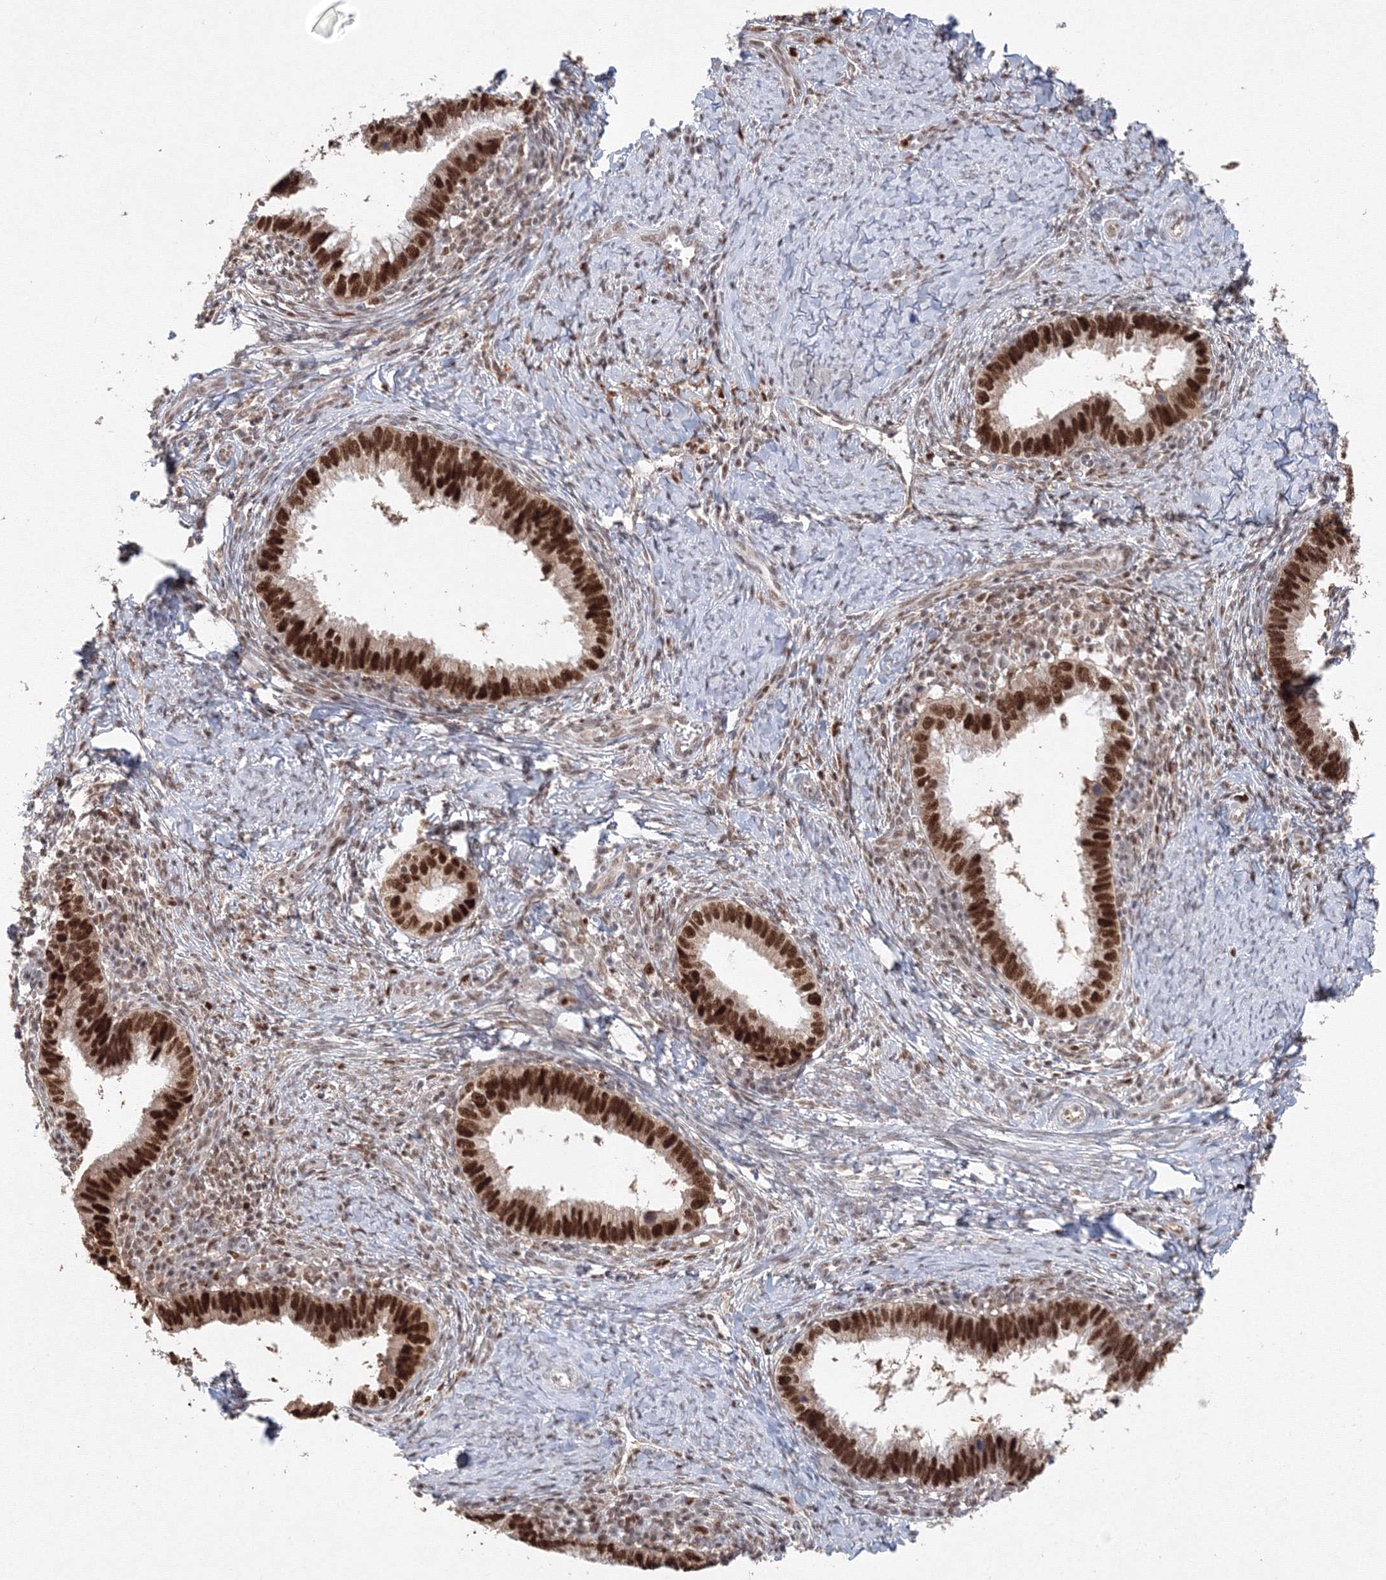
{"staining": {"intensity": "strong", "quantity": ">75%", "location": "nuclear"}, "tissue": "cervical cancer", "cell_type": "Tumor cells", "image_type": "cancer", "snomed": [{"axis": "morphology", "description": "Adenocarcinoma, NOS"}, {"axis": "topography", "description": "Cervix"}], "caption": "Protein staining of adenocarcinoma (cervical) tissue reveals strong nuclear staining in approximately >75% of tumor cells.", "gene": "IWS1", "patient": {"sex": "female", "age": 36}}